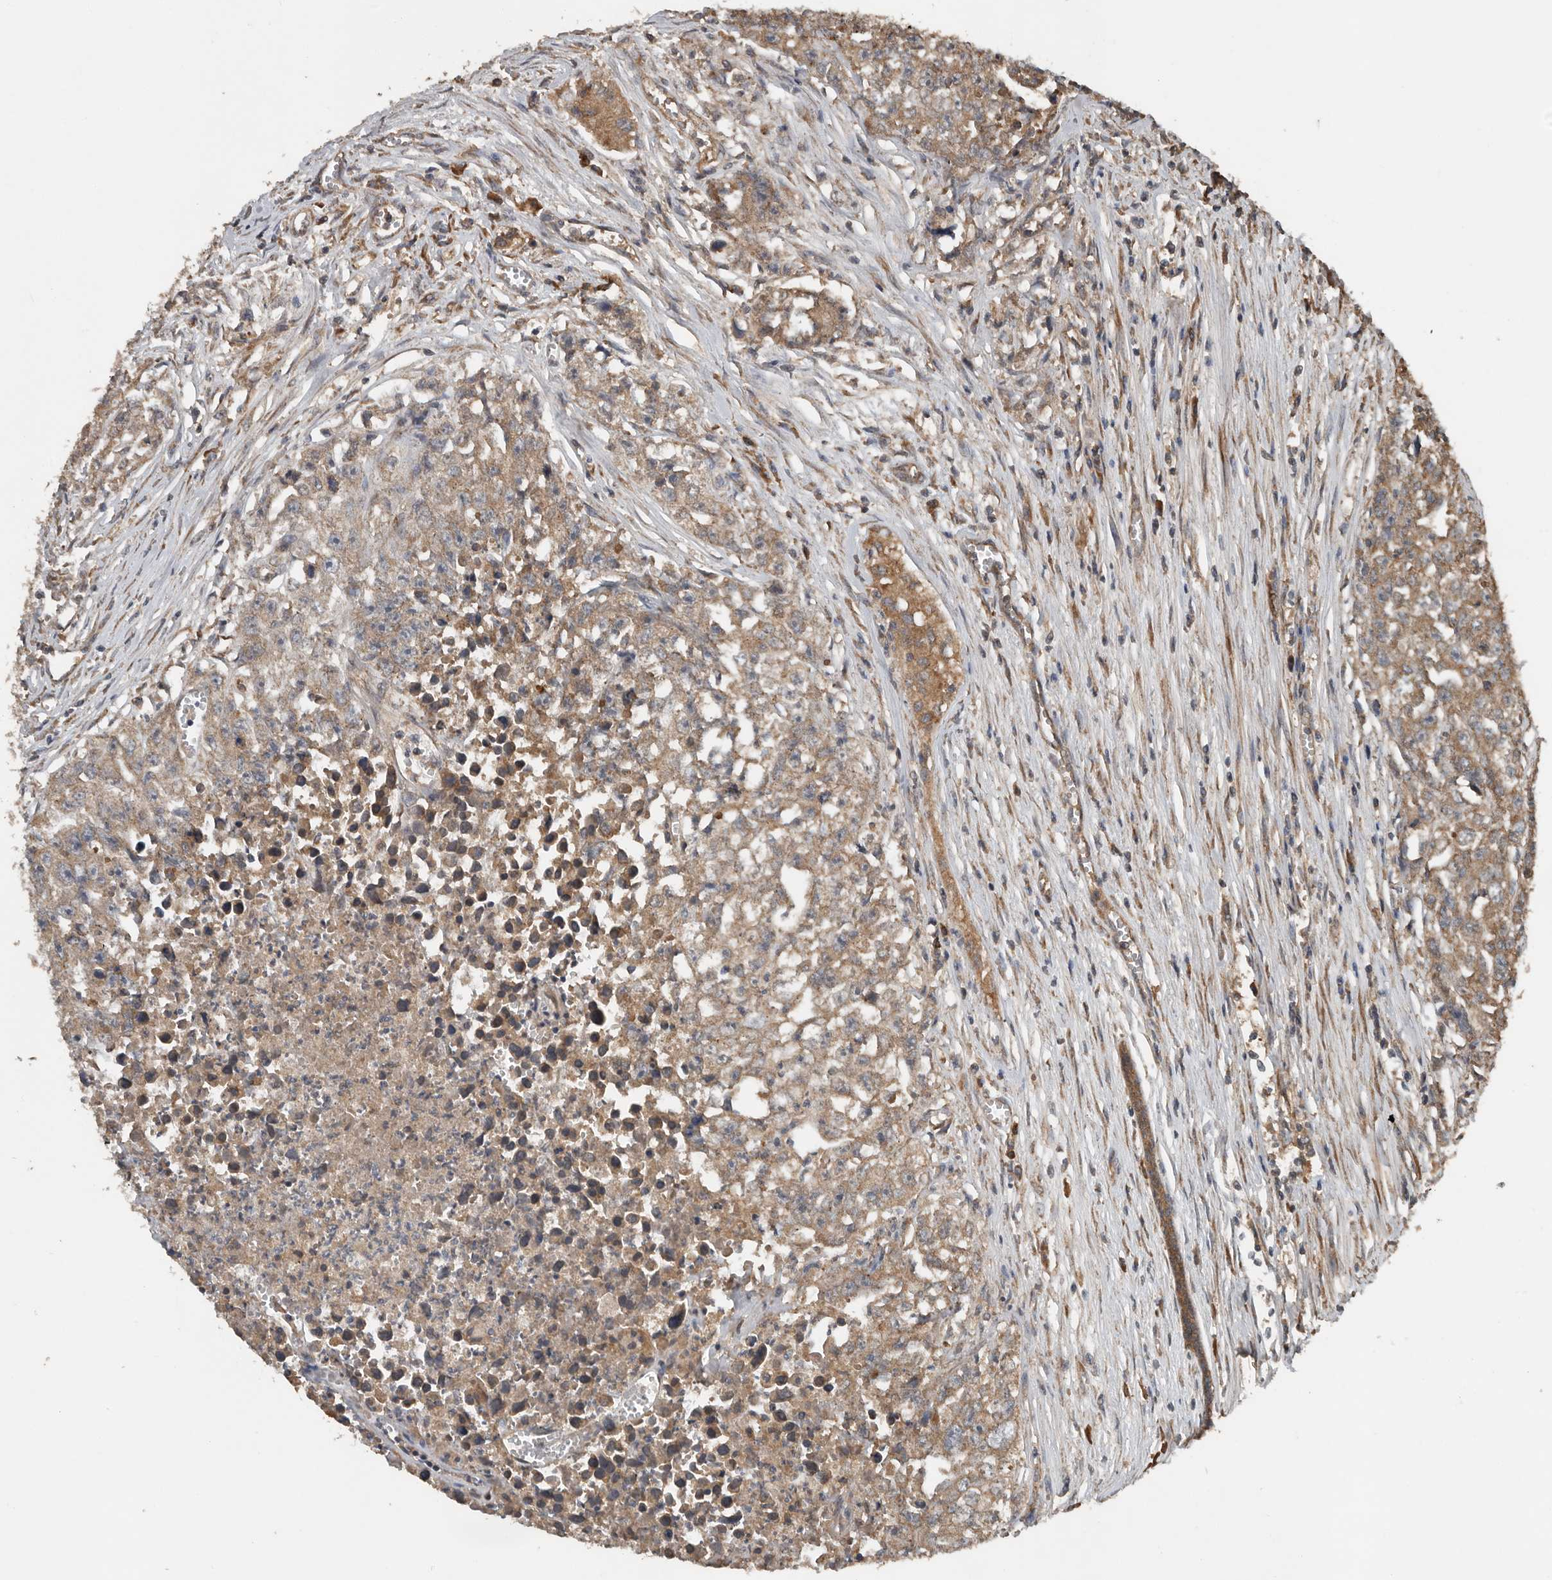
{"staining": {"intensity": "moderate", "quantity": ">75%", "location": "cytoplasmic/membranous"}, "tissue": "testis cancer", "cell_type": "Tumor cells", "image_type": "cancer", "snomed": [{"axis": "morphology", "description": "Seminoma, NOS"}, {"axis": "morphology", "description": "Carcinoma, Embryonal, NOS"}, {"axis": "topography", "description": "Testis"}], "caption": "Testis cancer (seminoma) stained for a protein demonstrates moderate cytoplasmic/membranous positivity in tumor cells.", "gene": "RNF207", "patient": {"sex": "male", "age": 43}}